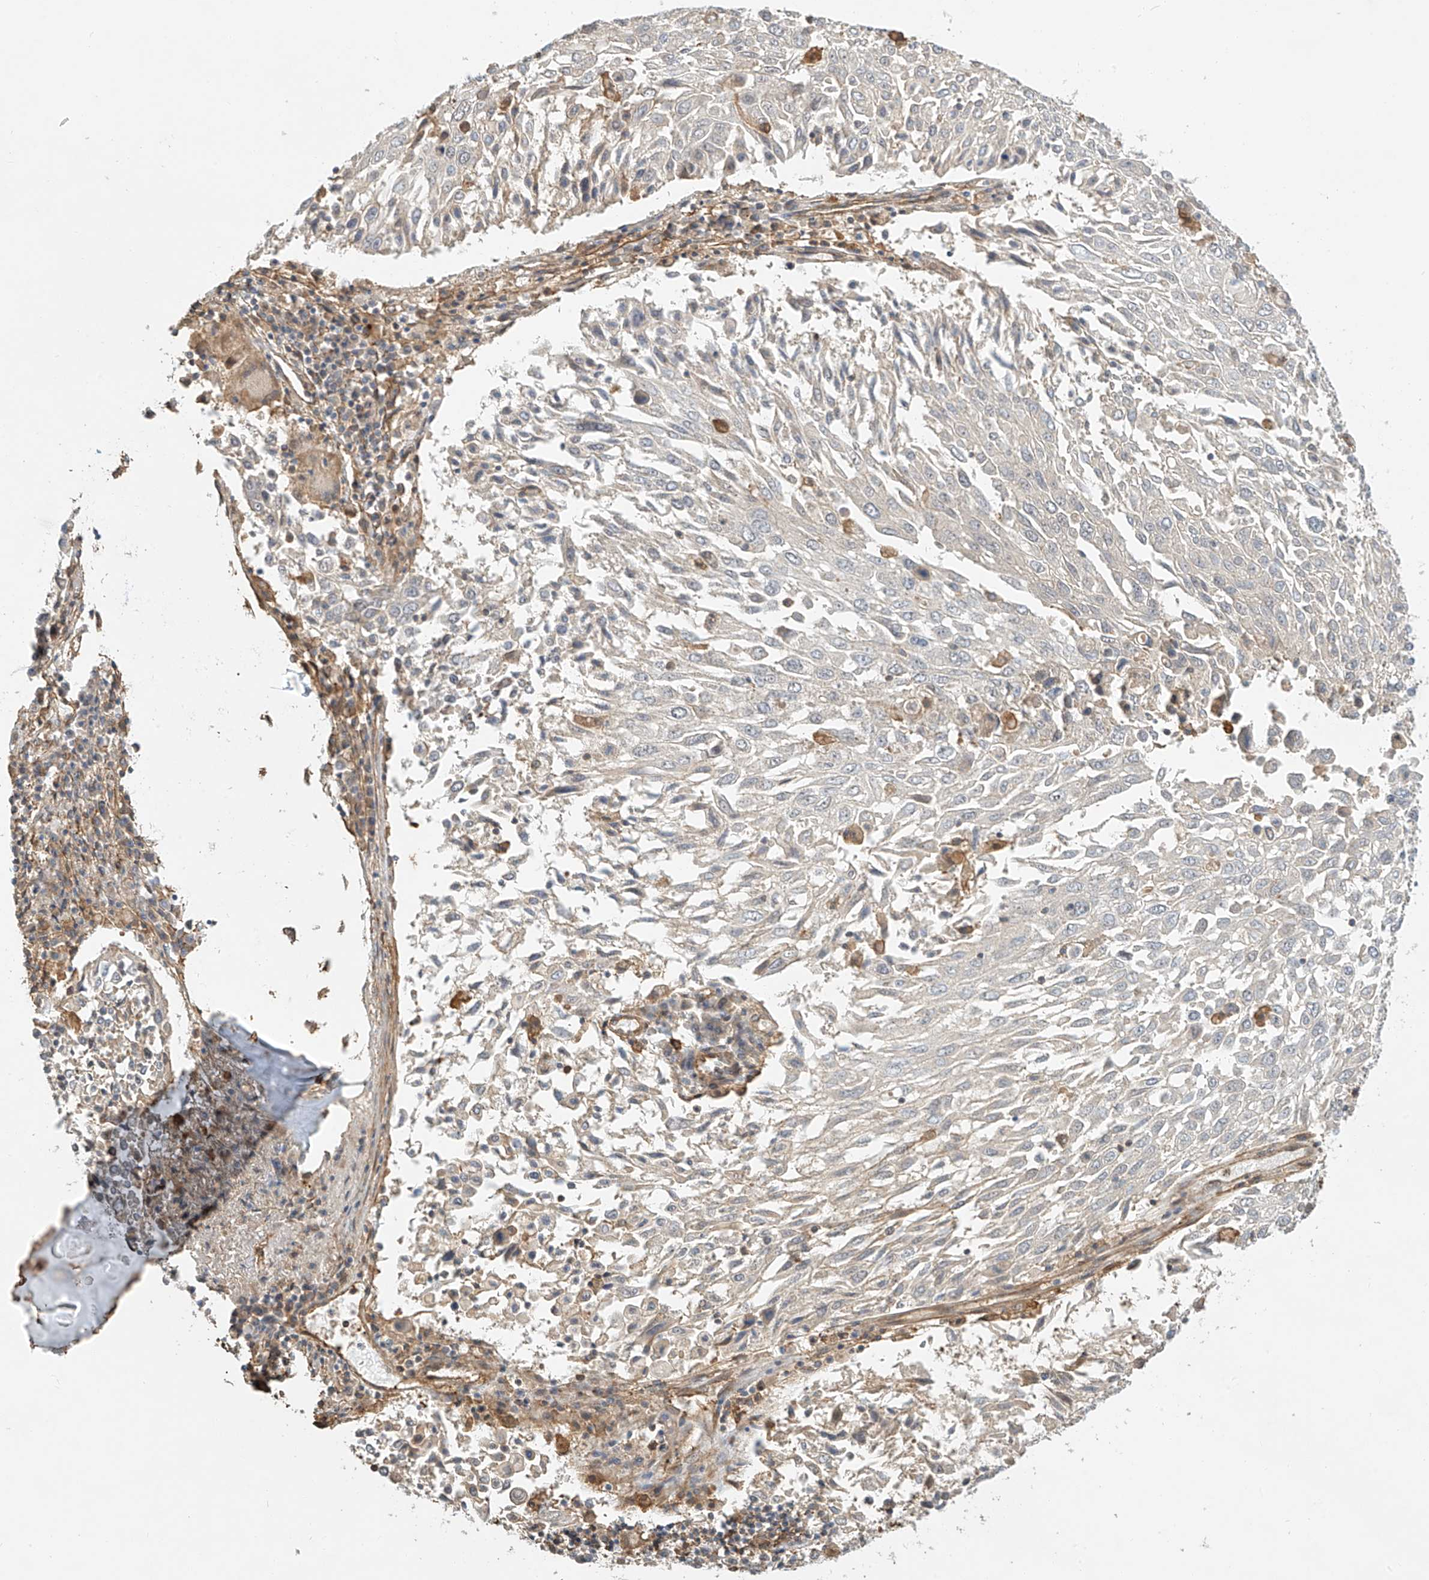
{"staining": {"intensity": "negative", "quantity": "none", "location": "none"}, "tissue": "lung cancer", "cell_type": "Tumor cells", "image_type": "cancer", "snomed": [{"axis": "morphology", "description": "Squamous cell carcinoma, NOS"}, {"axis": "topography", "description": "Lung"}], "caption": "An image of human lung squamous cell carcinoma is negative for staining in tumor cells. (Stains: DAB (3,3'-diaminobenzidine) immunohistochemistry with hematoxylin counter stain, Microscopy: brightfield microscopy at high magnification).", "gene": "CSMD3", "patient": {"sex": "male", "age": 65}}